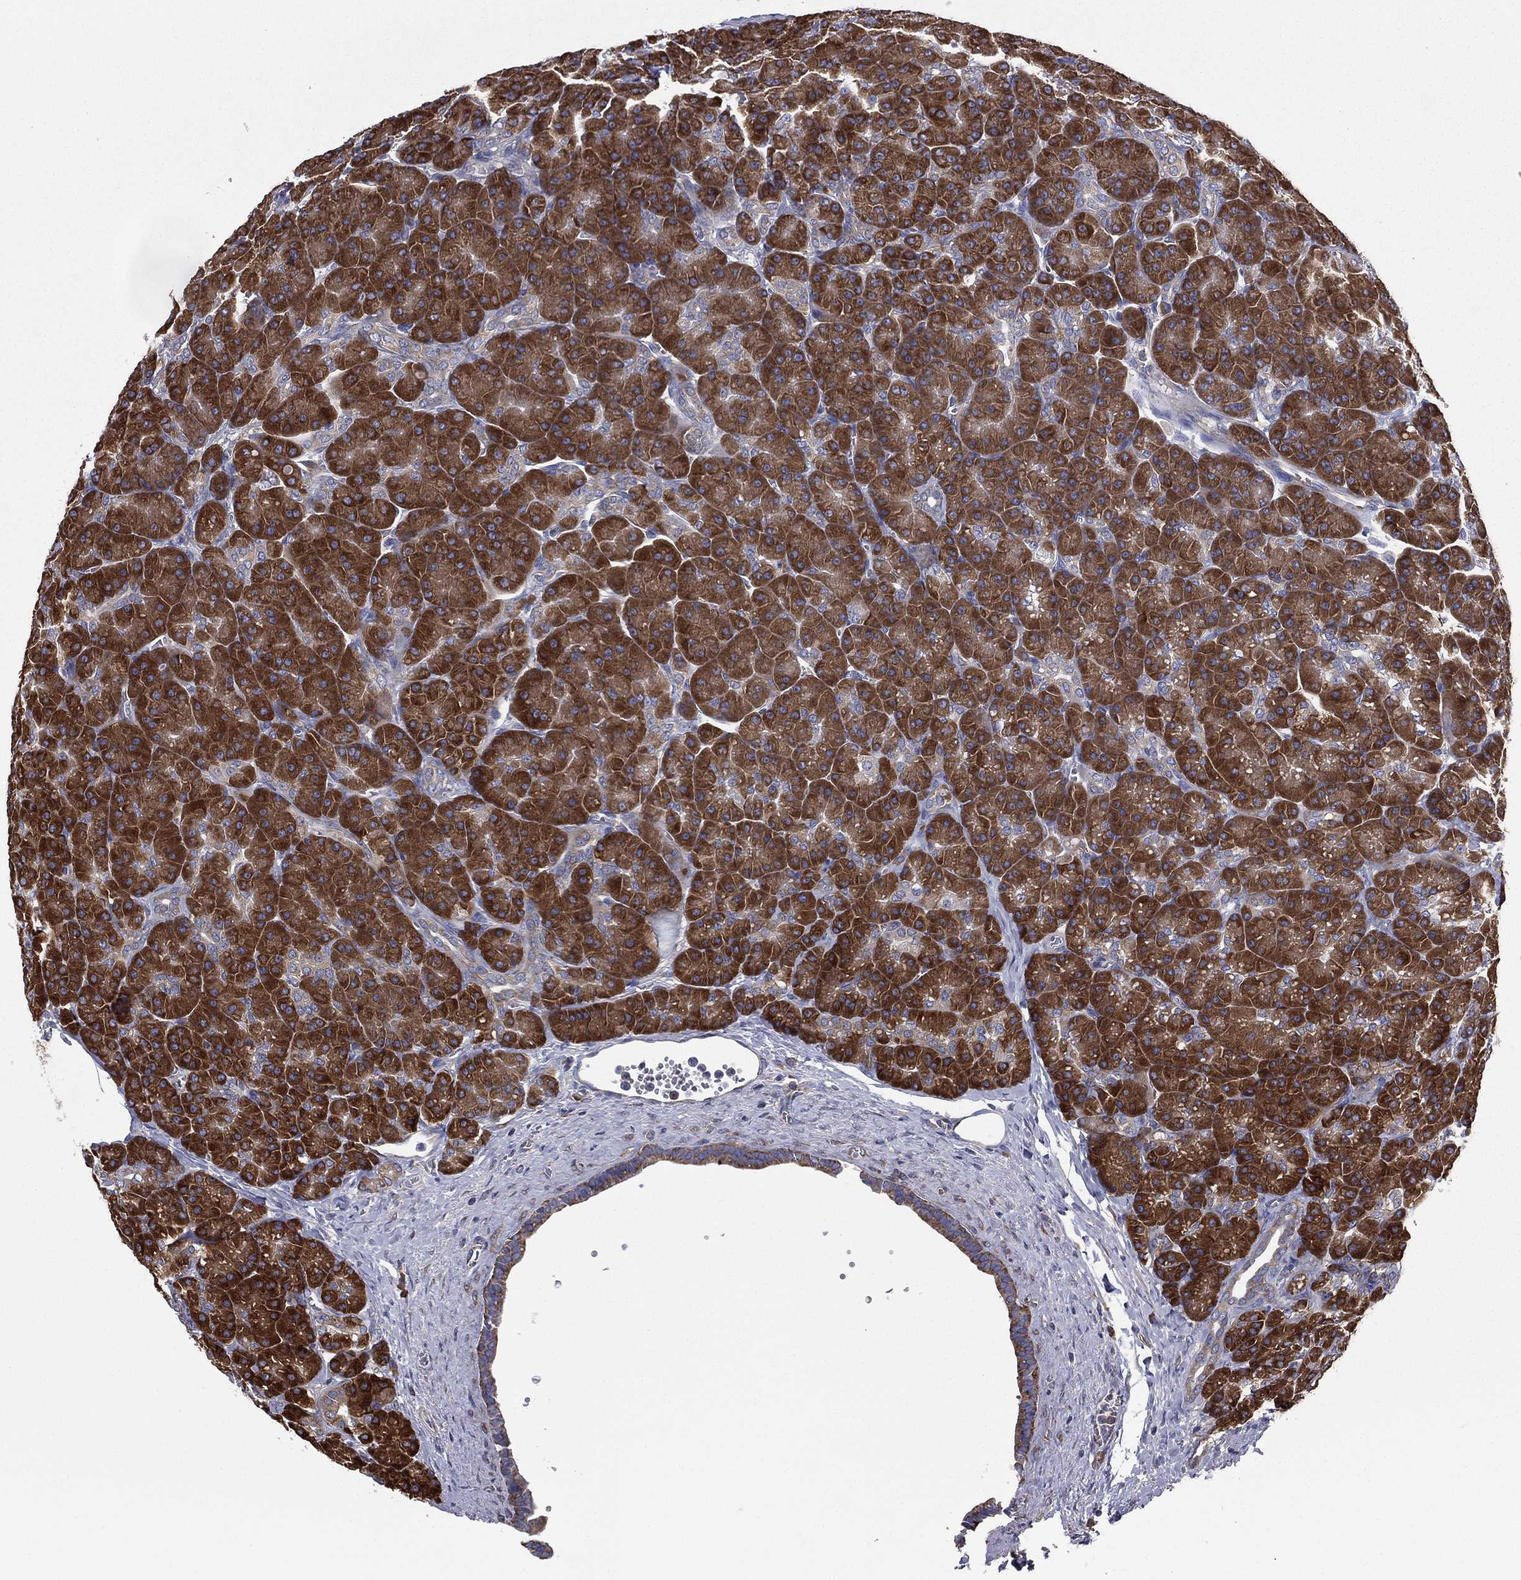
{"staining": {"intensity": "strong", "quantity": ">75%", "location": "cytoplasmic/membranous"}, "tissue": "pancreas", "cell_type": "Exocrine glandular cells", "image_type": "normal", "snomed": [{"axis": "morphology", "description": "Normal tissue, NOS"}, {"axis": "topography", "description": "Pancreas"}], "caption": "A high amount of strong cytoplasmic/membranous expression is seen in about >75% of exocrine glandular cells in unremarkable pancreas. (brown staining indicates protein expression, while blue staining denotes nuclei).", "gene": "FARSA", "patient": {"sex": "male", "age": 57}}